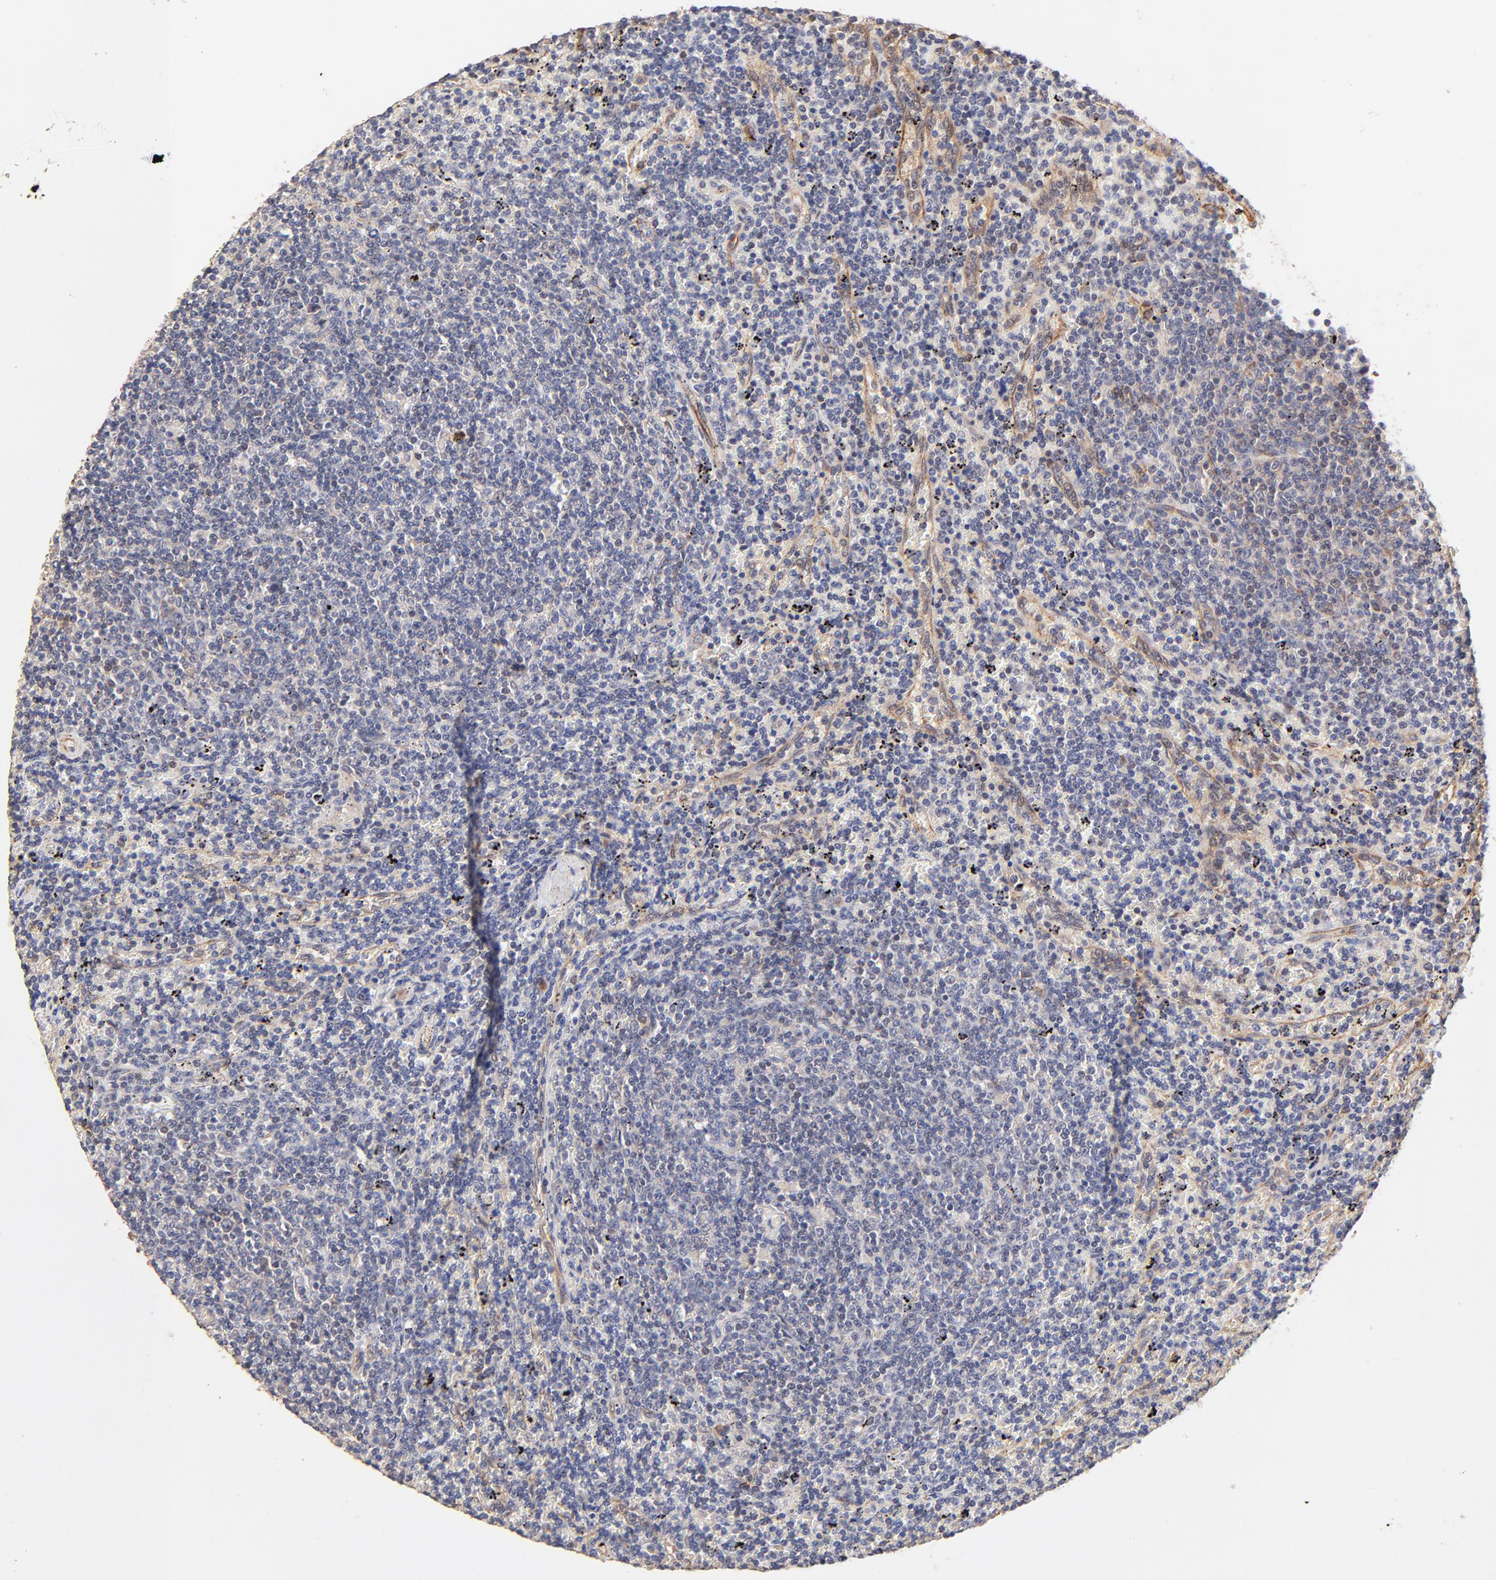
{"staining": {"intensity": "negative", "quantity": "none", "location": "none"}, "tissue": "lymphoma", "cell_type": "Tumor cells", "image_type": "cancer", "snomed": [{"axis": "morphology", "description": "Malignant lymphoma, non-Hodgkin's type, Low grade"}, {"axis": "topography", "description": "Spleen"}], "caption": "Immunohistochemistry of human low-grade malignant lymphoma, non-Hodgkin's type reveals no expression in tumor cells.", "gene": "TNFAIP3", "patient": {"sex": "female", "age": 50}}